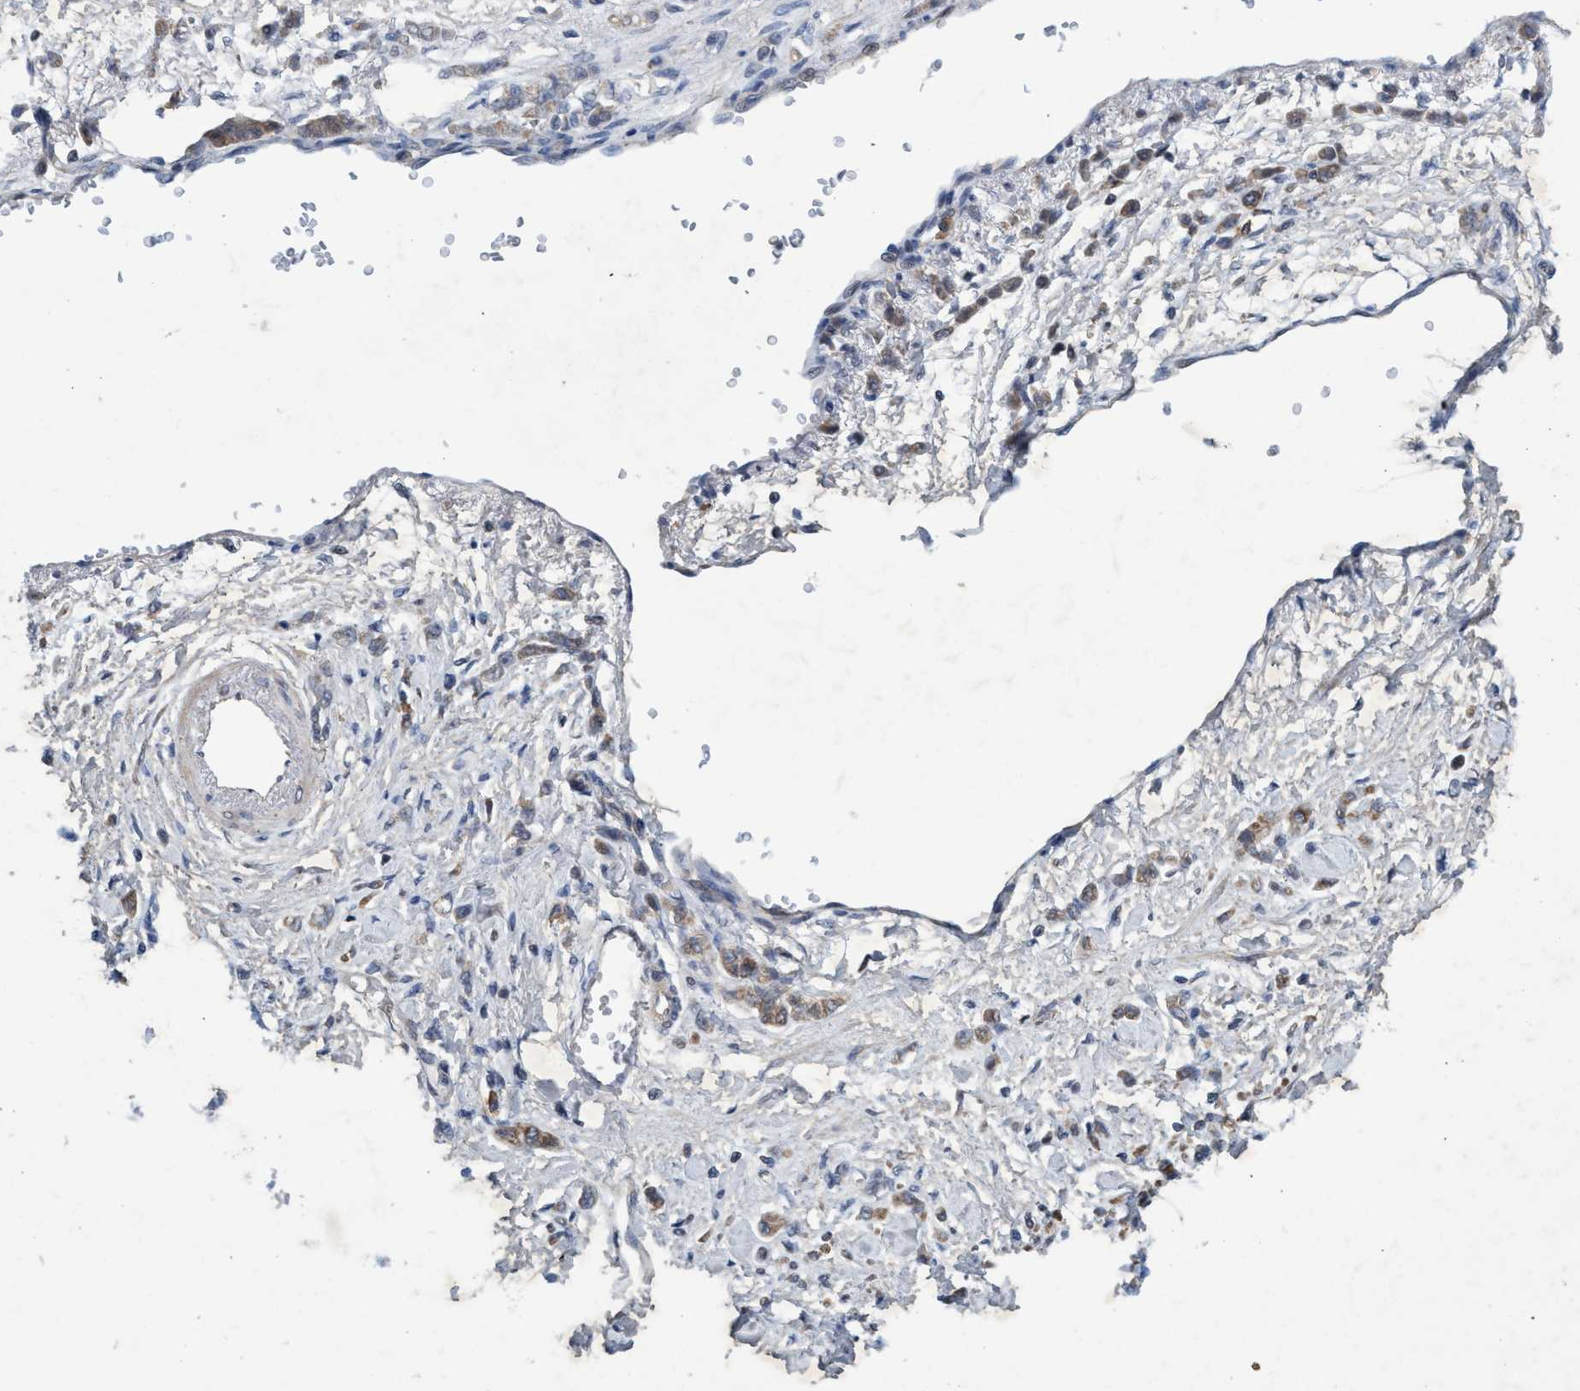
{"staining": {"intensity": "weak", "quantity": "<25%", "location": "cytoplasmic/membranous"}, "tissue": "stomach cancer", "cell_type": "Tumor cells", "image_type": "cancer", "snomed": [{"axis": "morphology", "description": "Normal tissue, NOS"}, {"axis": "morphology", "description": "Adenocarcinoma, NOS"}, {"axis": "topography", "description": "Stomach"}], "caption": "The histopathology image demonstrates no significant positivity in tumor cells of stomach adenocarcinoma. (DAB immunohistochemistry, high magnification).", "gene": "ZNF677", "patient": {"sex": "male", "age": 82}}